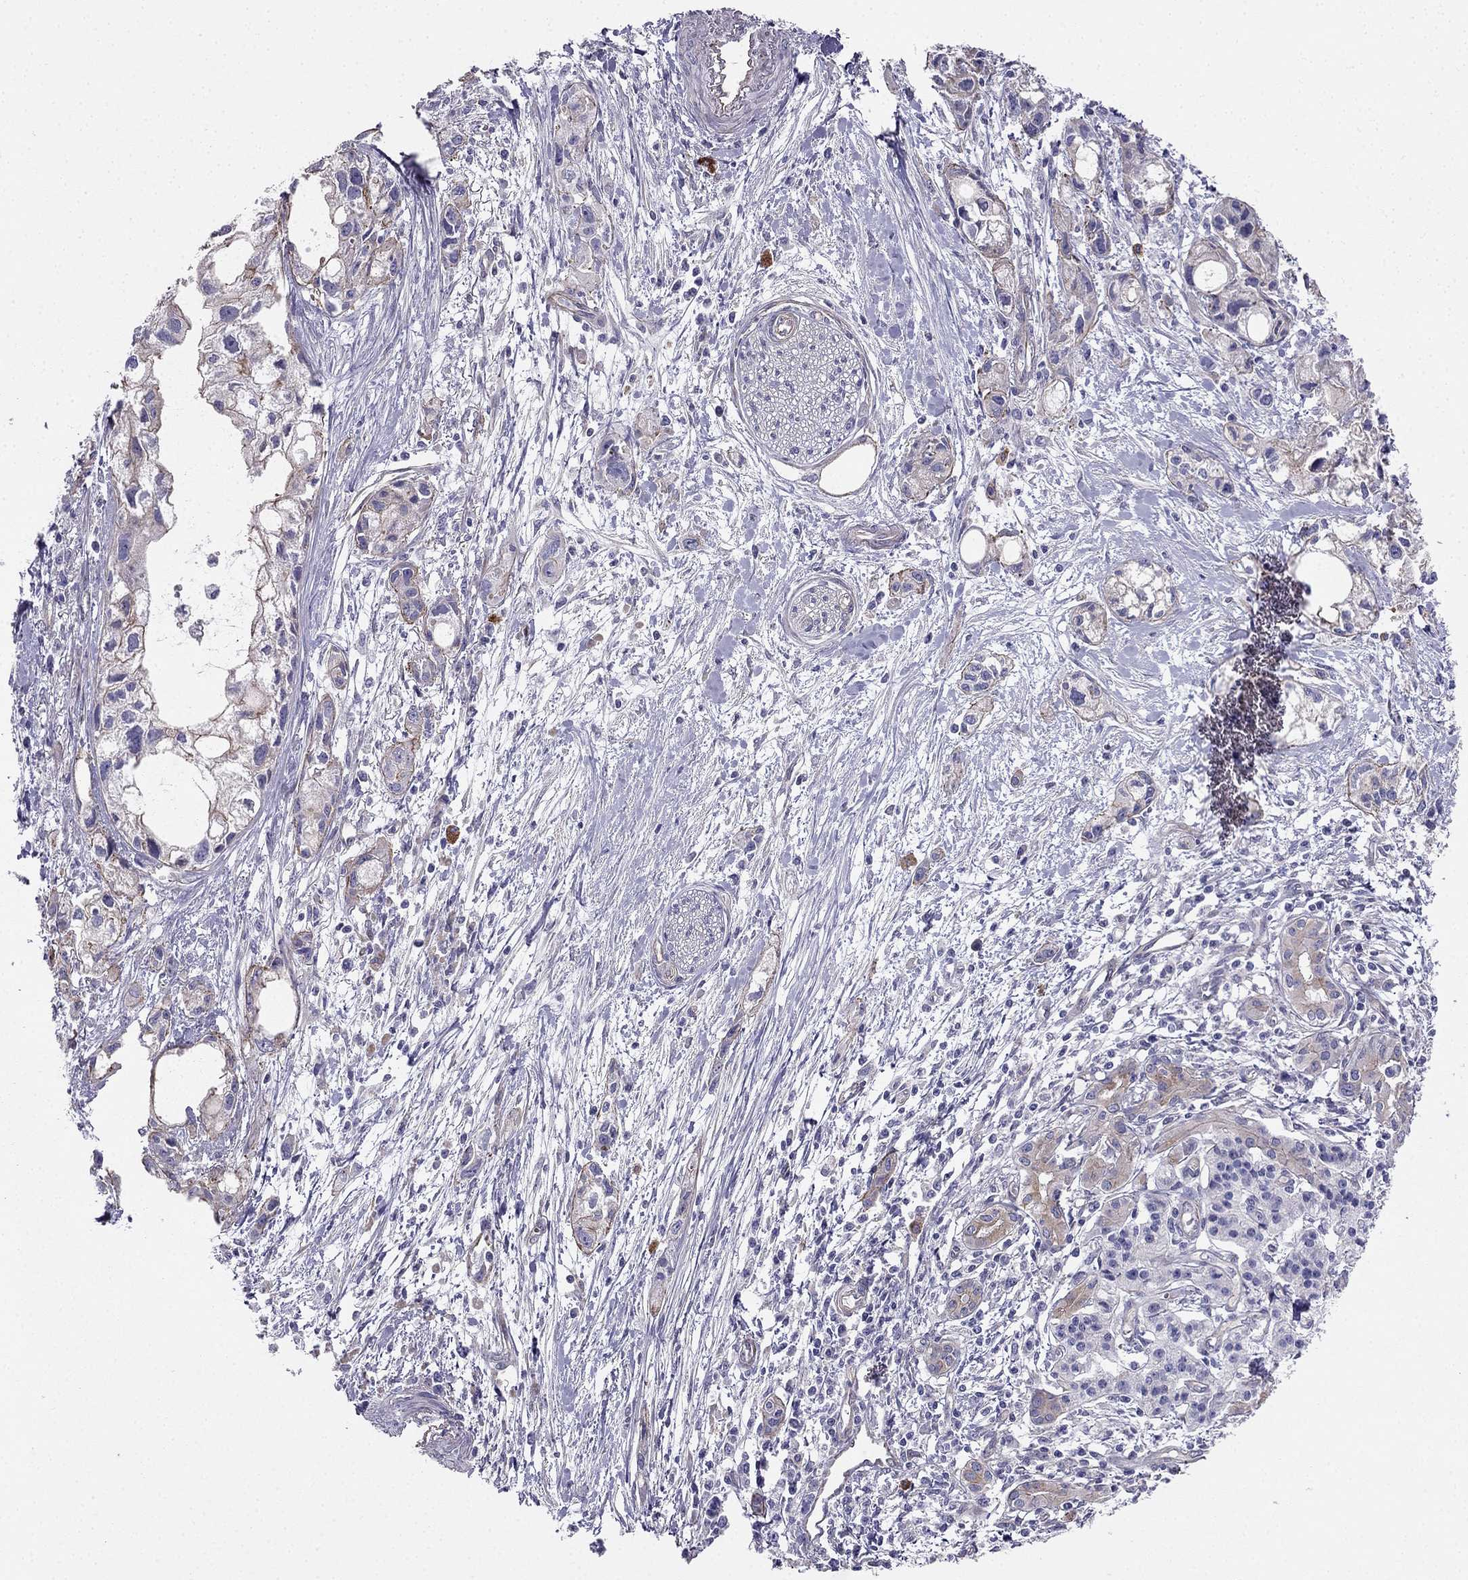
{"staining": {"intensity": "moderate", "quantity": "25%-75%", "location": "cytoplasmic/membranous"}, "tissue": "pancreatic cancer", "cell_type": "Tumor cells", "image_type": "cancer", "snomed": [{"axis": "morphology", "description": "Adenocarcinoma, NOS"}, {"axis": "topography", "description": "Pancreas"}], "caption": "Pancreatic cancer (adenocarcinoma) tissue exhibits moderate cytoplasmic/membranous staining in approximately 25%-75% of tumor cells, visualized by immunohistochemistry.", "gene": "ENOX1", "patient": {"sex": "female", "age": 61}}